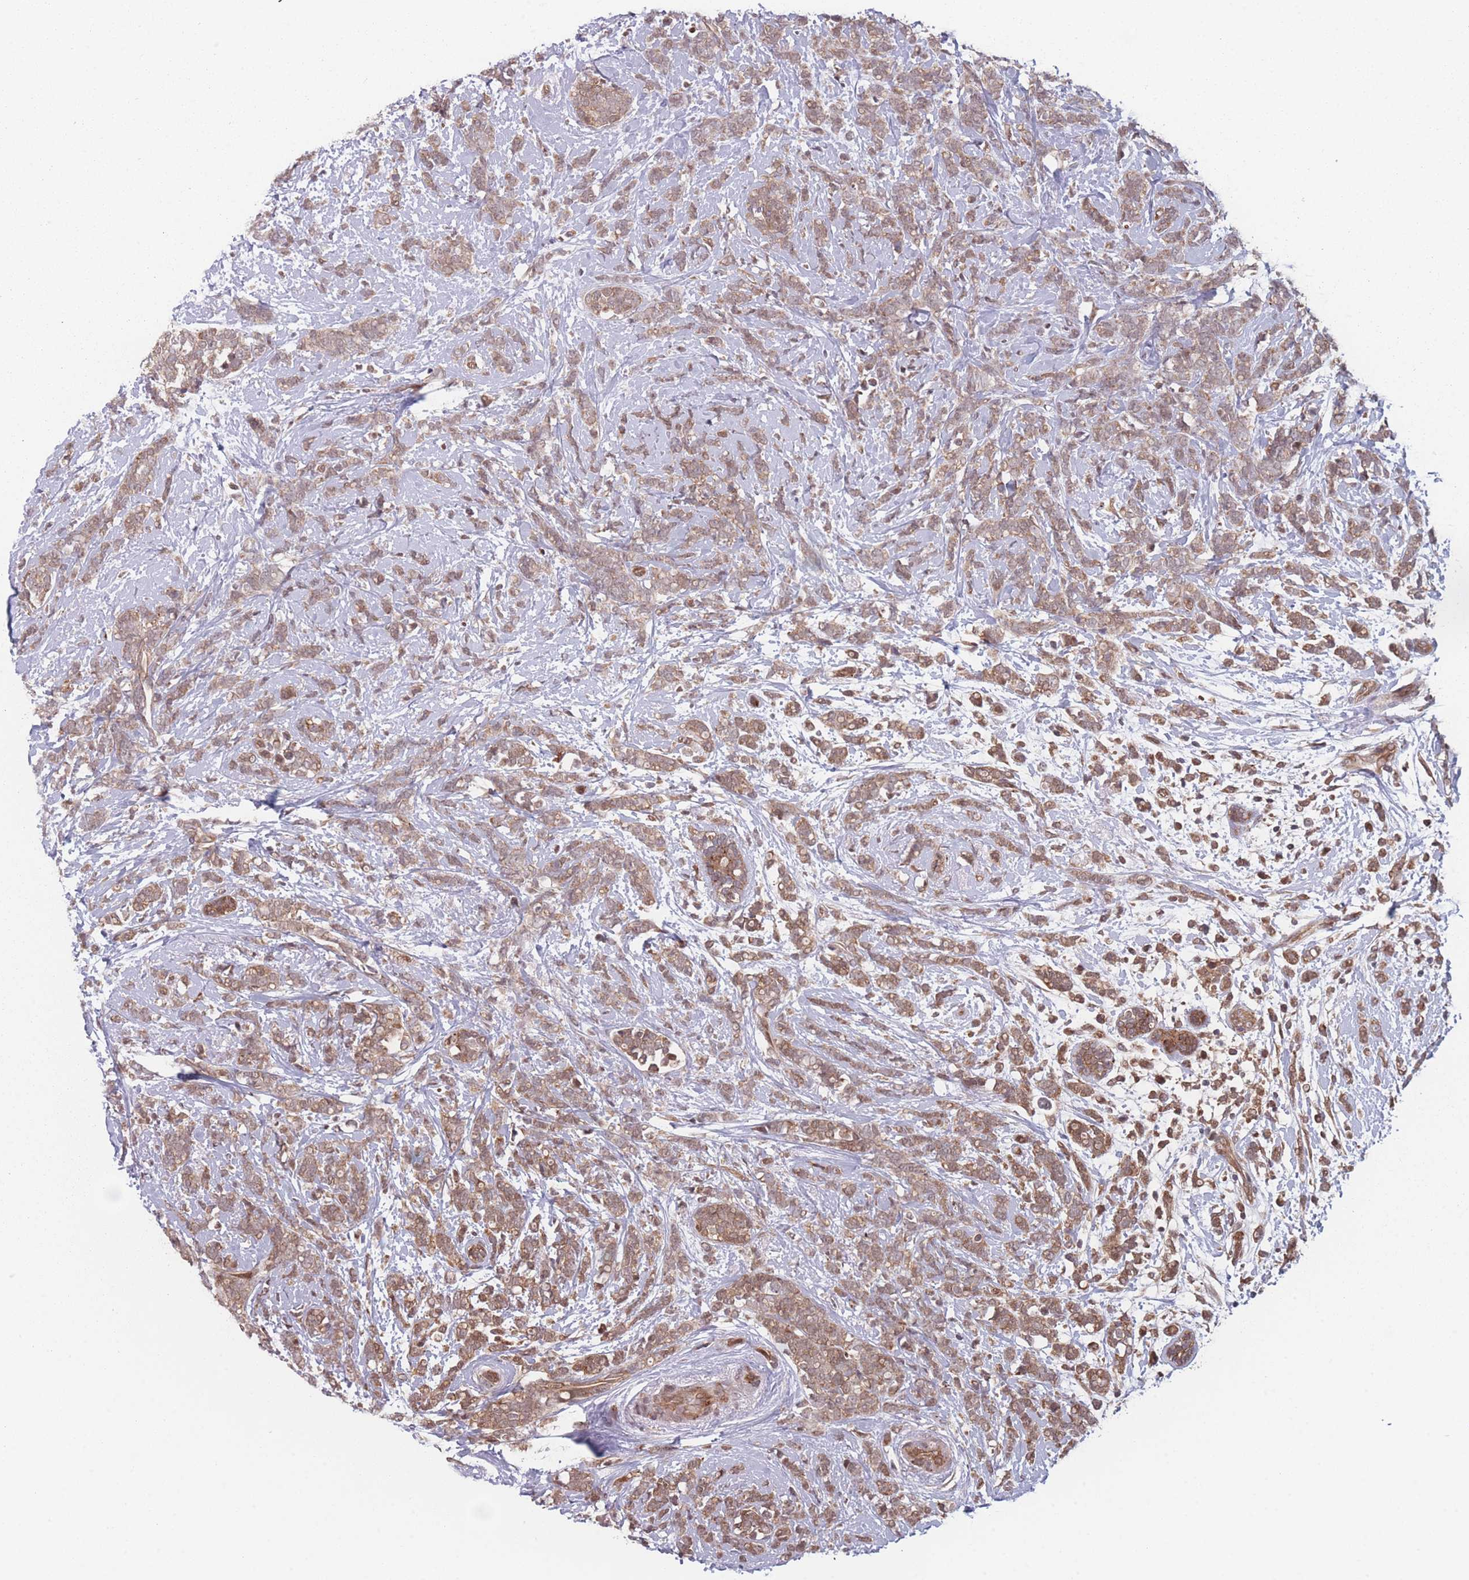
{"staining": {"intensity": "moderate", "quantity": ">75%", "location": "cytoplasmic/membranous"}, "tissue": "breast cancer", "cell_type": "Tumor cells", "image_type": "cancer", "snomed": [{"axis": "morphology", "description": "Lobular carcinoma"}, {"axis": "topography", "description": "Breast"}], "caption": "Protein expression analysis of human breast cancer reveals moderate cytoplasmic/membranous staining in approximately >75% of tumor cells.", "gene": "RPS18", "patient": {"sex": "female", "age": 58}}